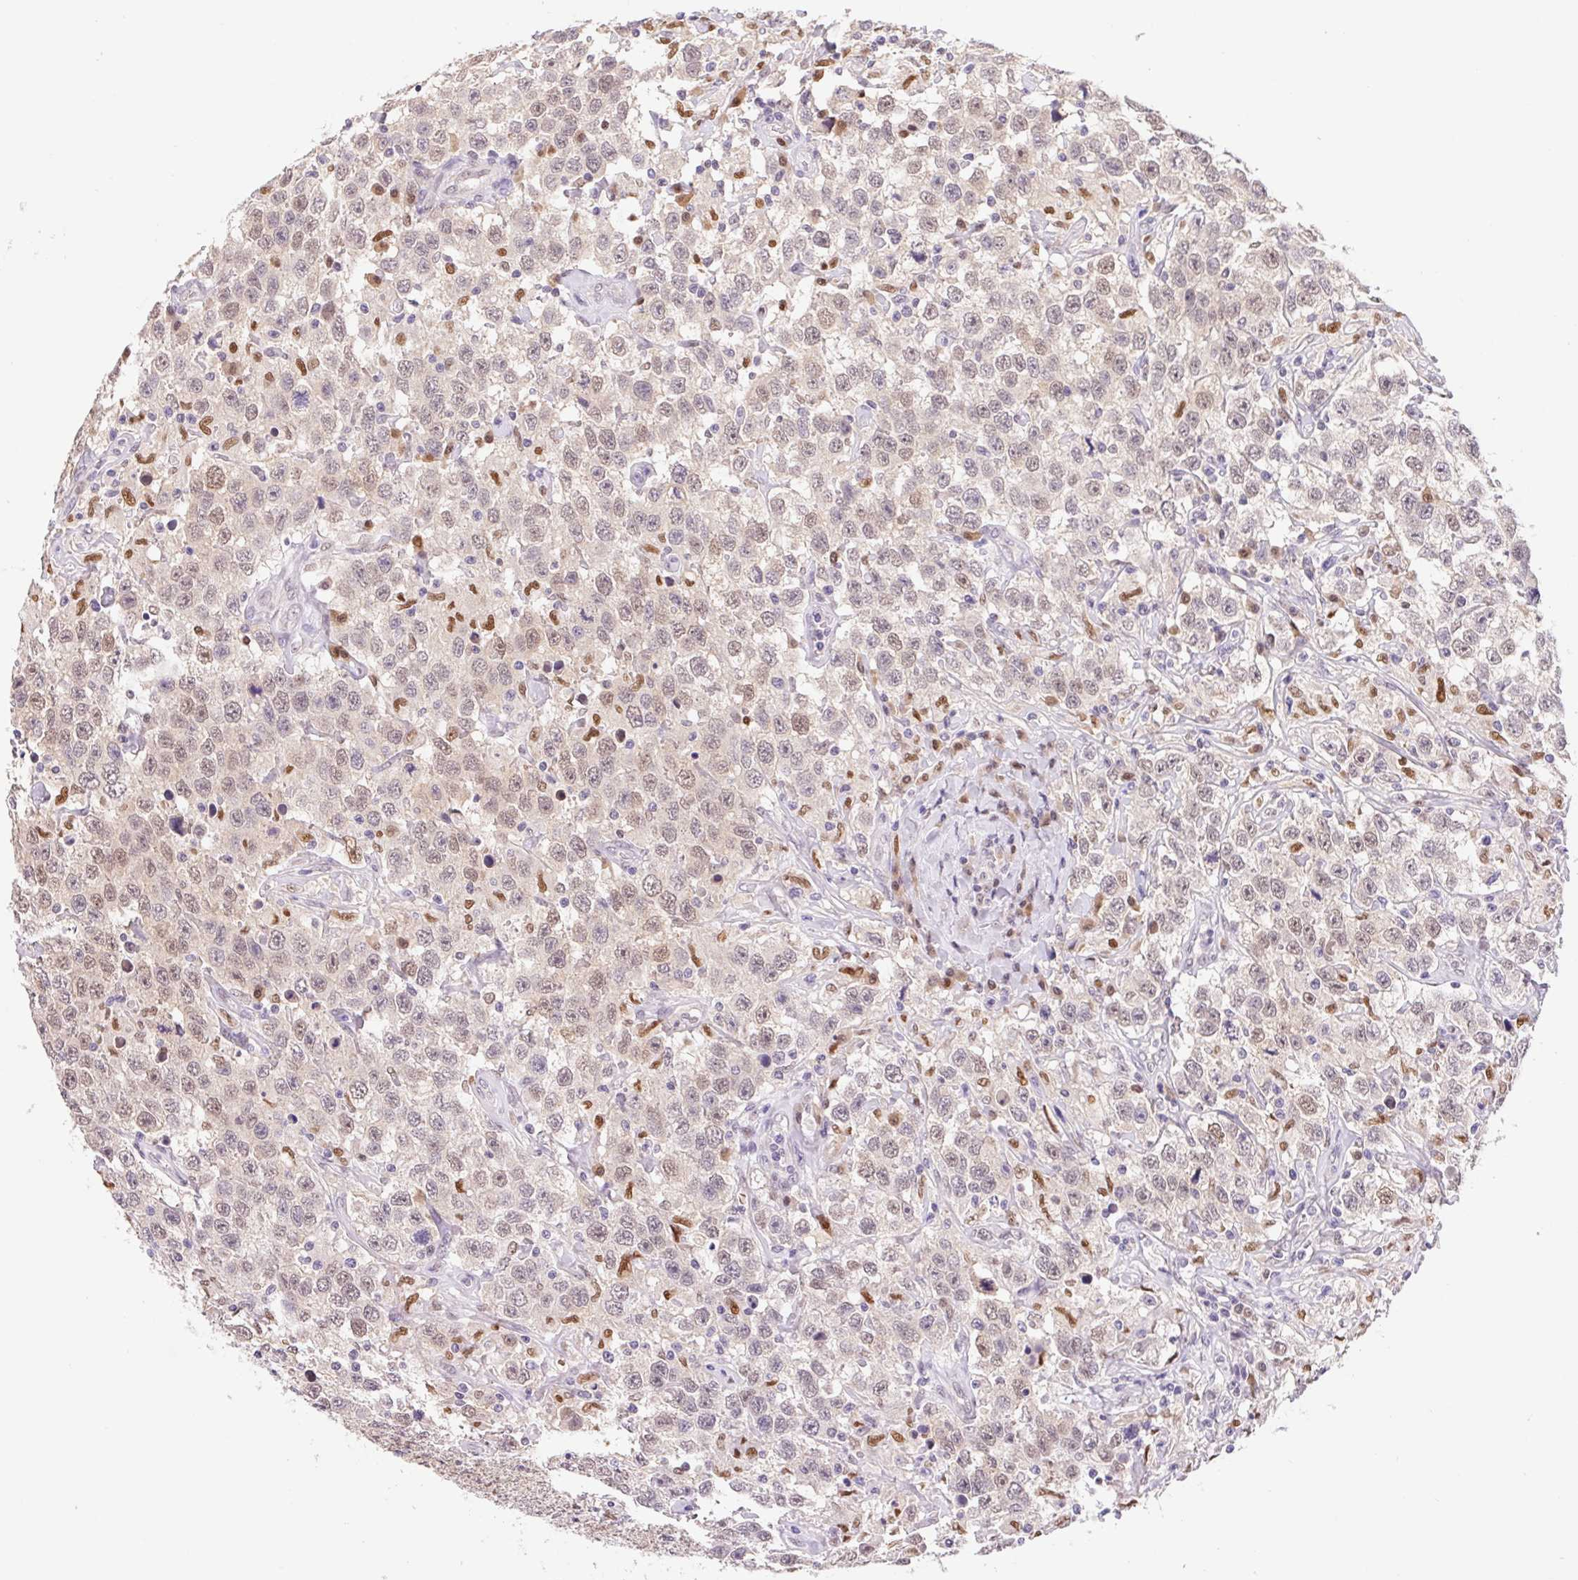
{"staining": {"intensity": "weak", "quantity": "25%-75%", "location": "nuclear"}, "tissue": "testis cancer", "cell_type": "Tumor cells", "image_type": "cancer", "snomed": [{"axis": "morphology", "description": "Seminoma, NOS"}, {"axis": "topography", "description": "Testis"}], "caption": "There is low levels of weak nuclear positivity in tumor cells of testis cancer (seminoma), as demonstrated by immunohistochemical staining (brown color).", "gene": "L3MBTL4", "patient": {"sex": "male", "age": 41}}